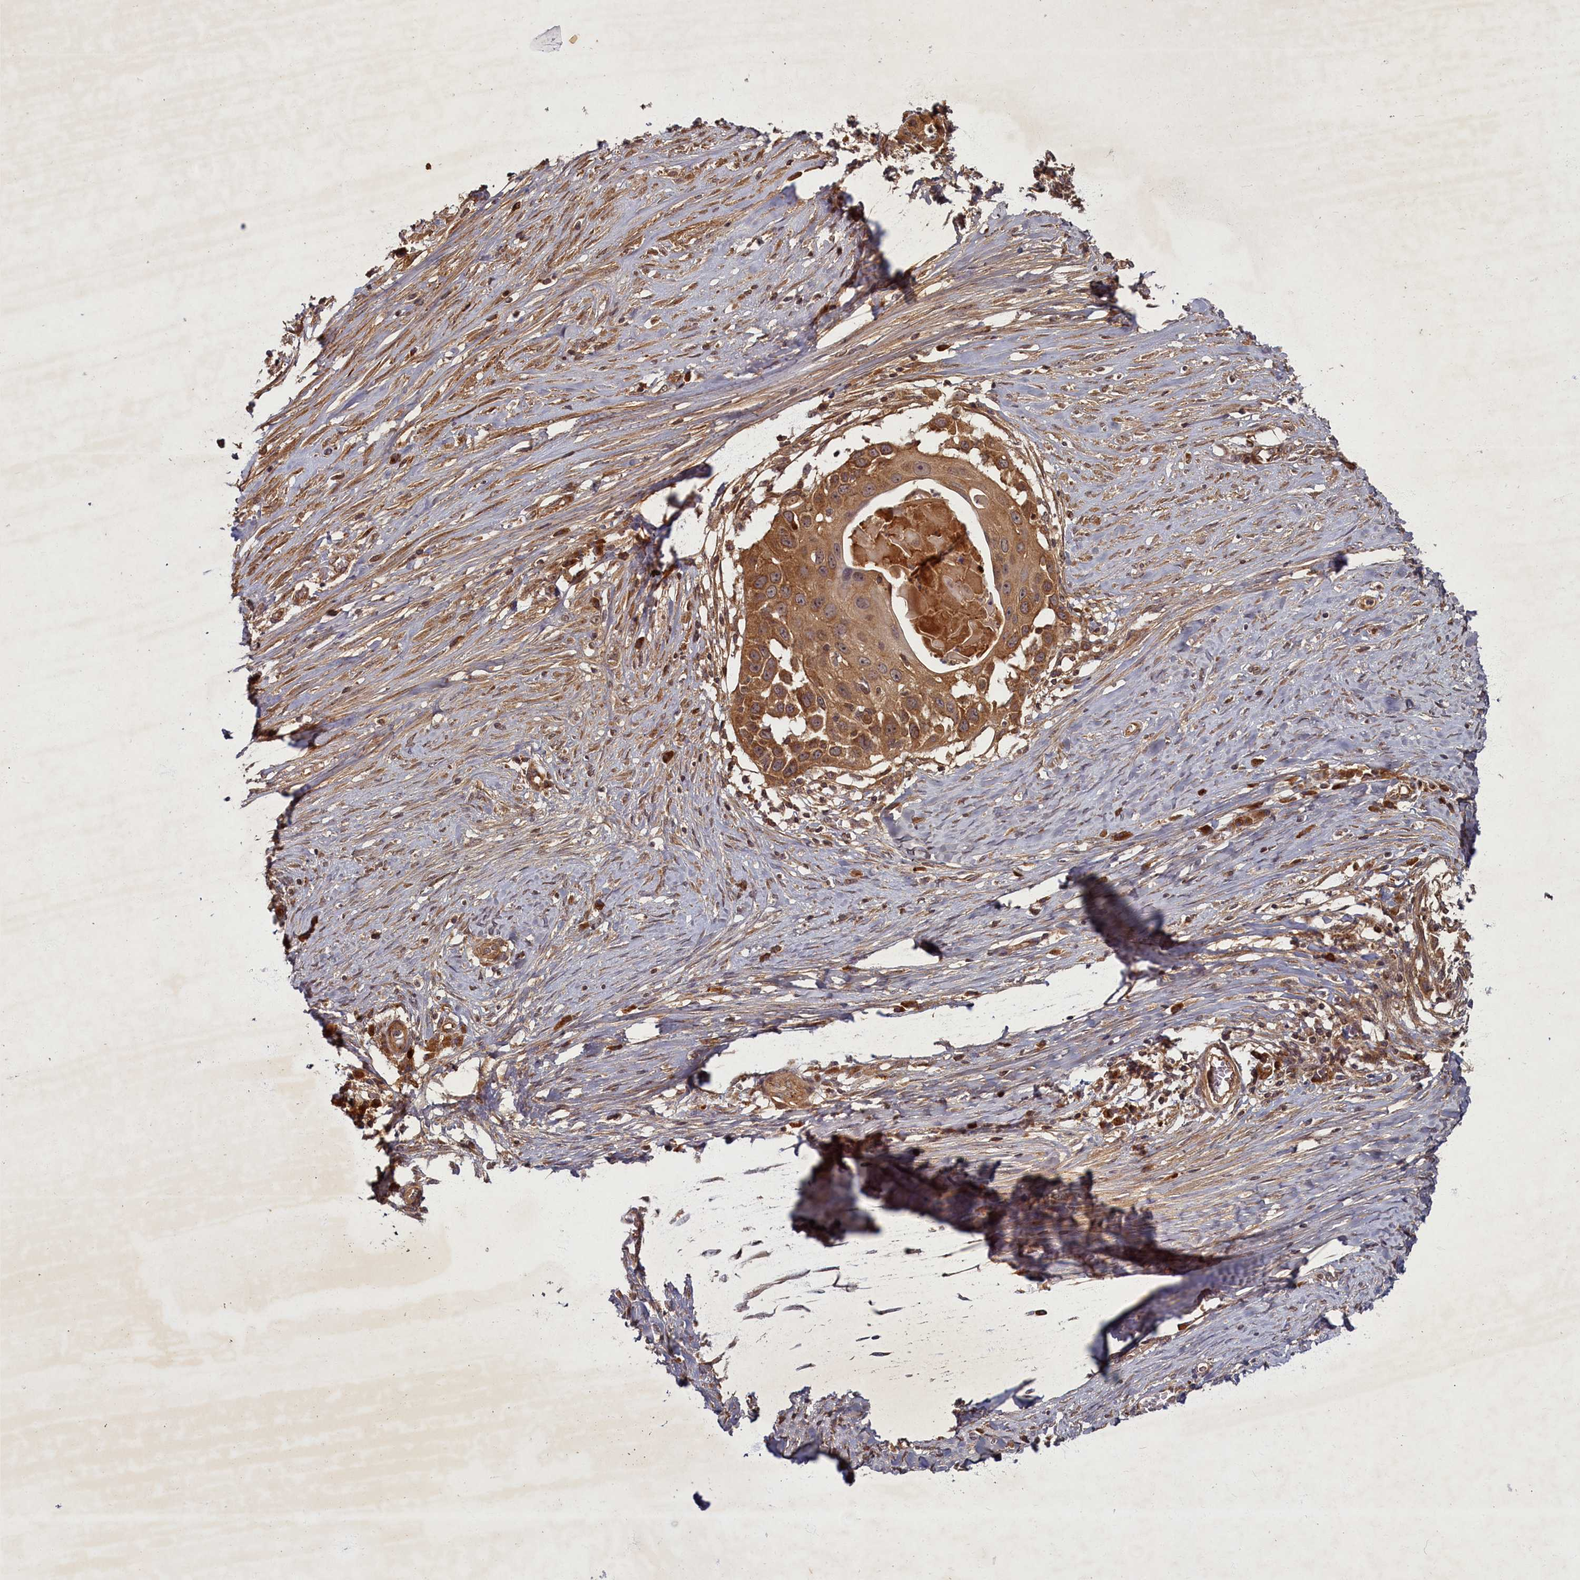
{"staining": {"intensity": "moderate", "quantity": ">75%", "location": "cytoplasmic/membranous"}, "tissue": "skin cancer", "cell_type": "Tumor cells", "image_type": "cancer", "snomed": [{"axis": "morphology", "description": "Squamous cell carcinoma, NOS"}, {"axis": "topography", "description": "Skin"}], "caption": "Tumor cells reveal medium levels of moderate cytoplasmic/membranous staining in about >75% of cells in human skin squamous cell carcinoma.", "gene": "BICD1", "patient": {"sex": "female", "age": 44}}